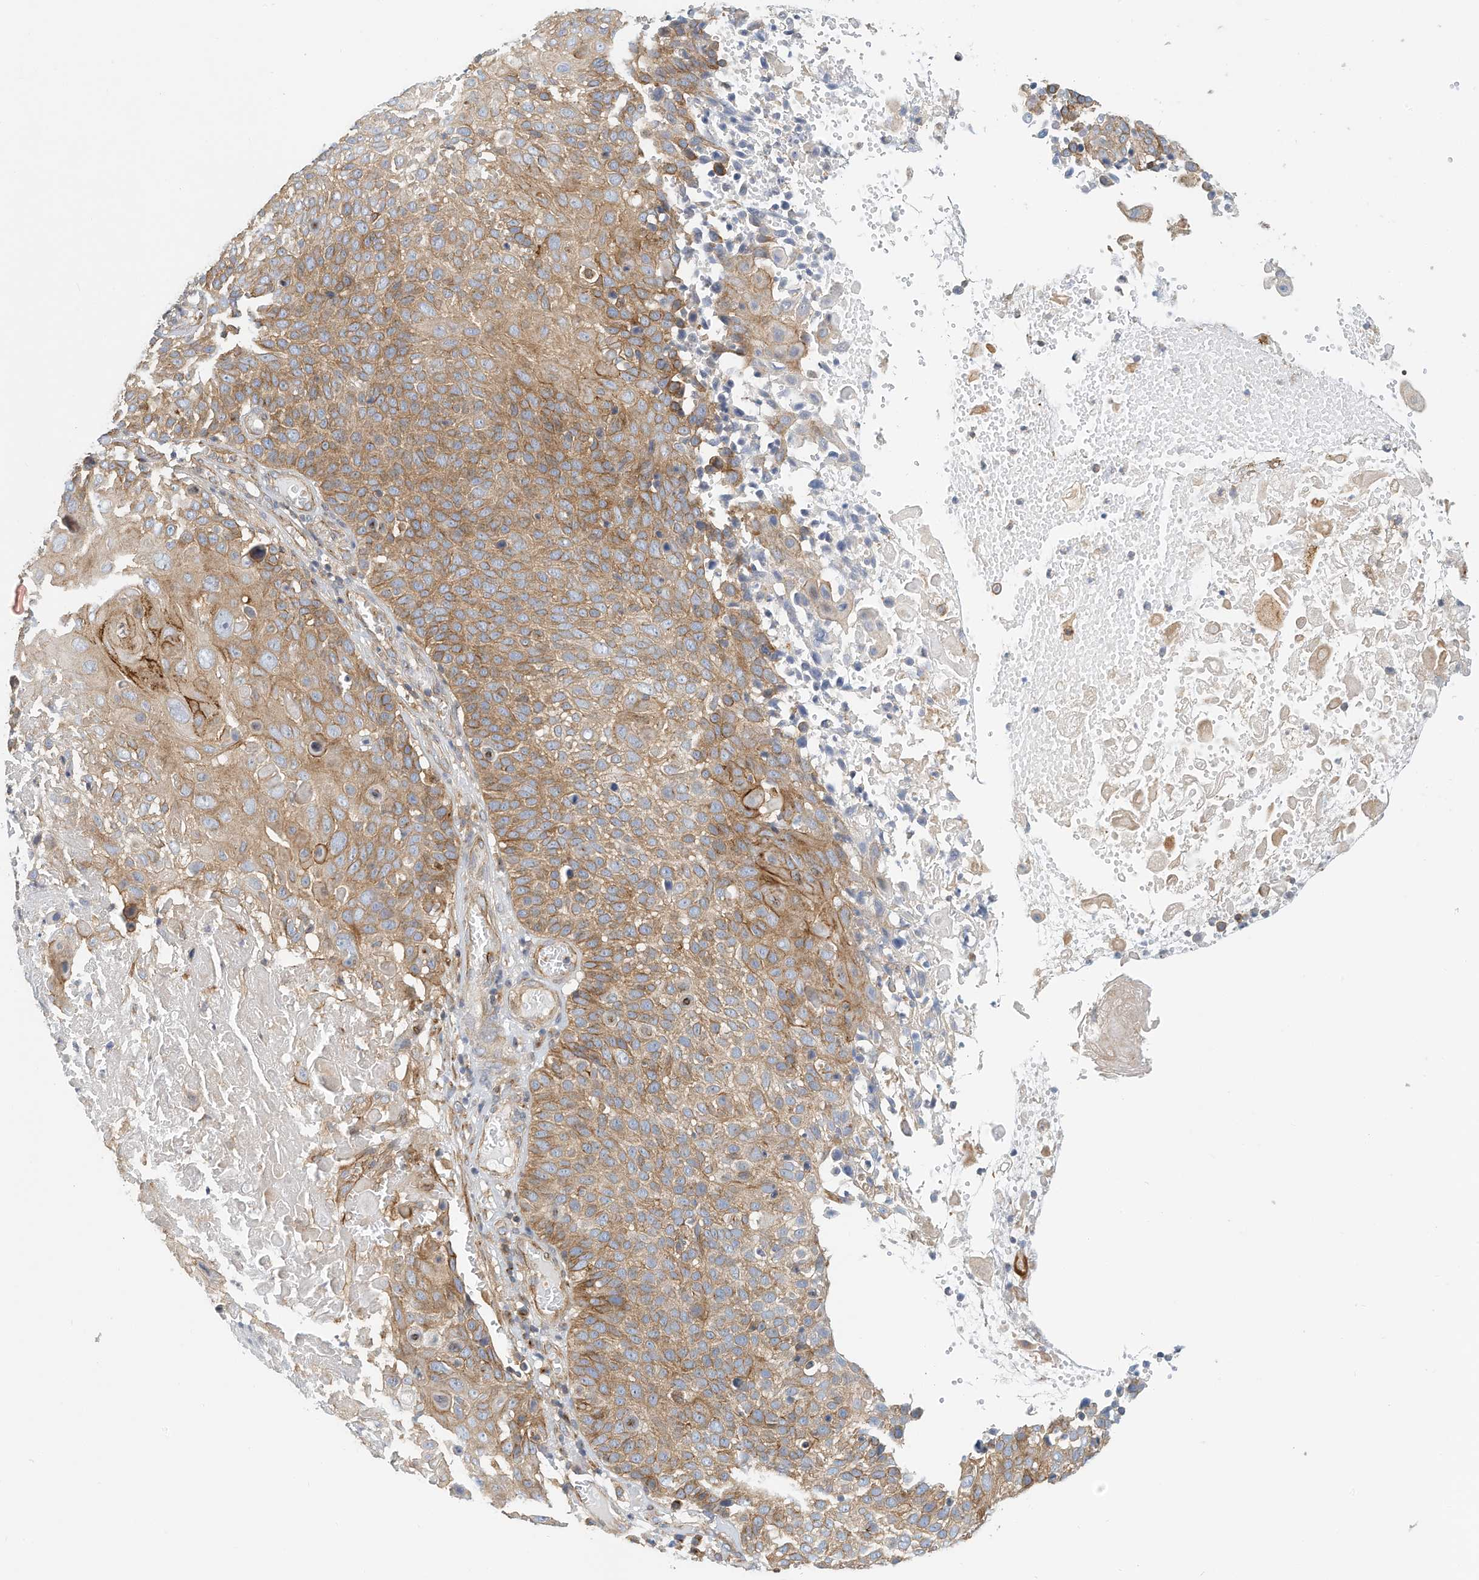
{"staining": {"intensity": "moderate", "quantity": ">75%", "location": "cytoplasmic/membranous"}, "tissue": "cervical cancer", "cell_type": "Tumor cells", "image_type": "cancer", "snomed": [{"axis": "morphology", "description": "Squamous cell carcinoma, NOS"}, {"axis": "topography", "description": "Cervix"}], "caption": "A brown stain shows moderate cytoplasmic/membranous staining of a protein in cervical squamous cell carcinoma tumor cells. The staining was performed using DAB (3,3'-diaminobenzidine) to visualize the protein expression in brown, while the nuclei were stained in blue with hematoxylin (Magnification: 20x).", "gene": "MICAL1", "patient": {"sex": "female", "age": 74}}